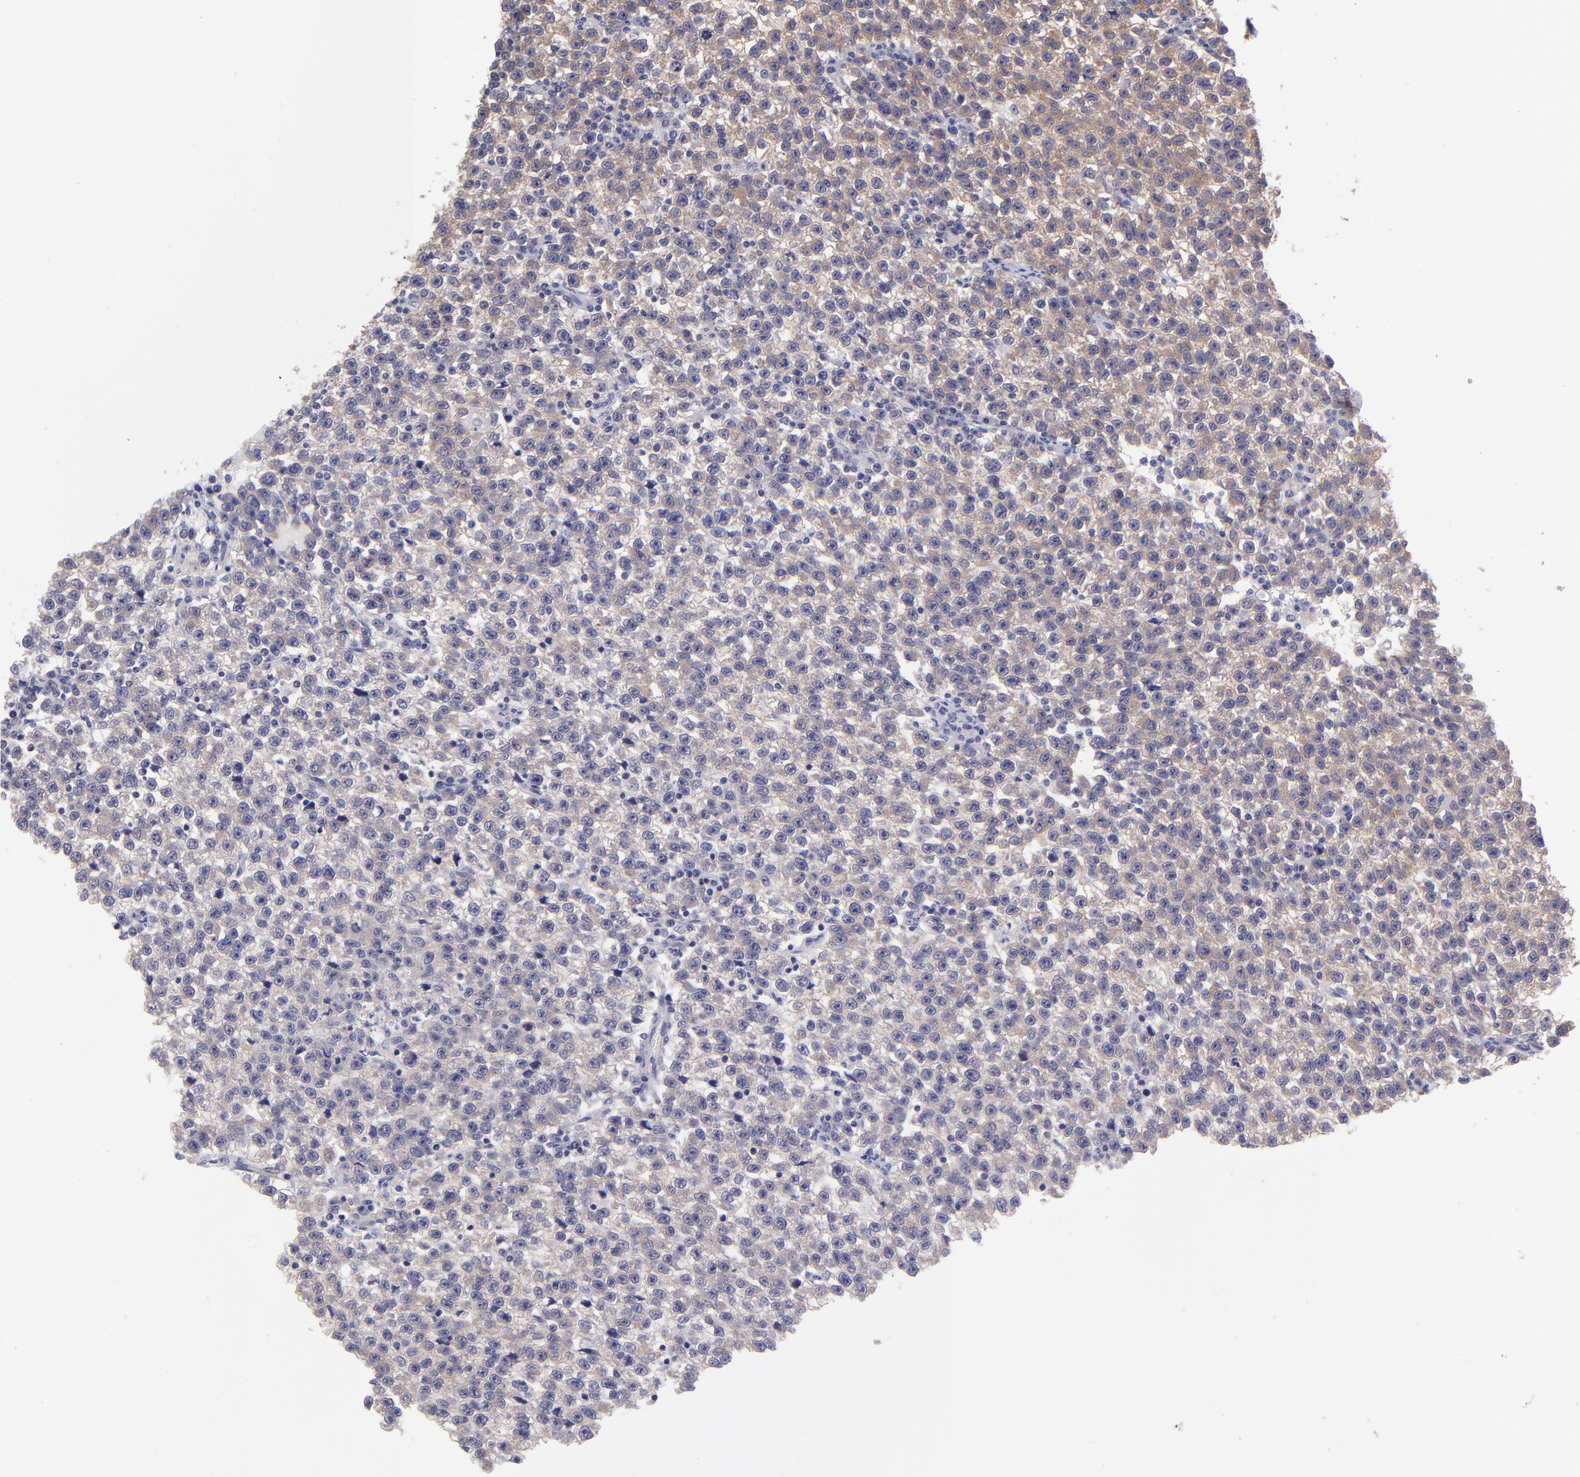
{"staining": {"intensity": "moderate", "quantity": ">75%", "location": "cytoplasmic/membranous"}, "tissue": "testis cancer", "cell_type": "Tumor cells", "image_type": "cancer", "snomed": [{"axis": "morphology", "description": "Seminoma, NOS"}, {"axis": "topography", "description": "Testis"}], "caption": "Immunohistochemical staining of human testis seminoma demonstrates medium levels of moderate cytoplasmic/membranous protein staining in about >75% of tumor cells.", "gene": "NSF", "patient": {"sex": "male", "age": 35}}